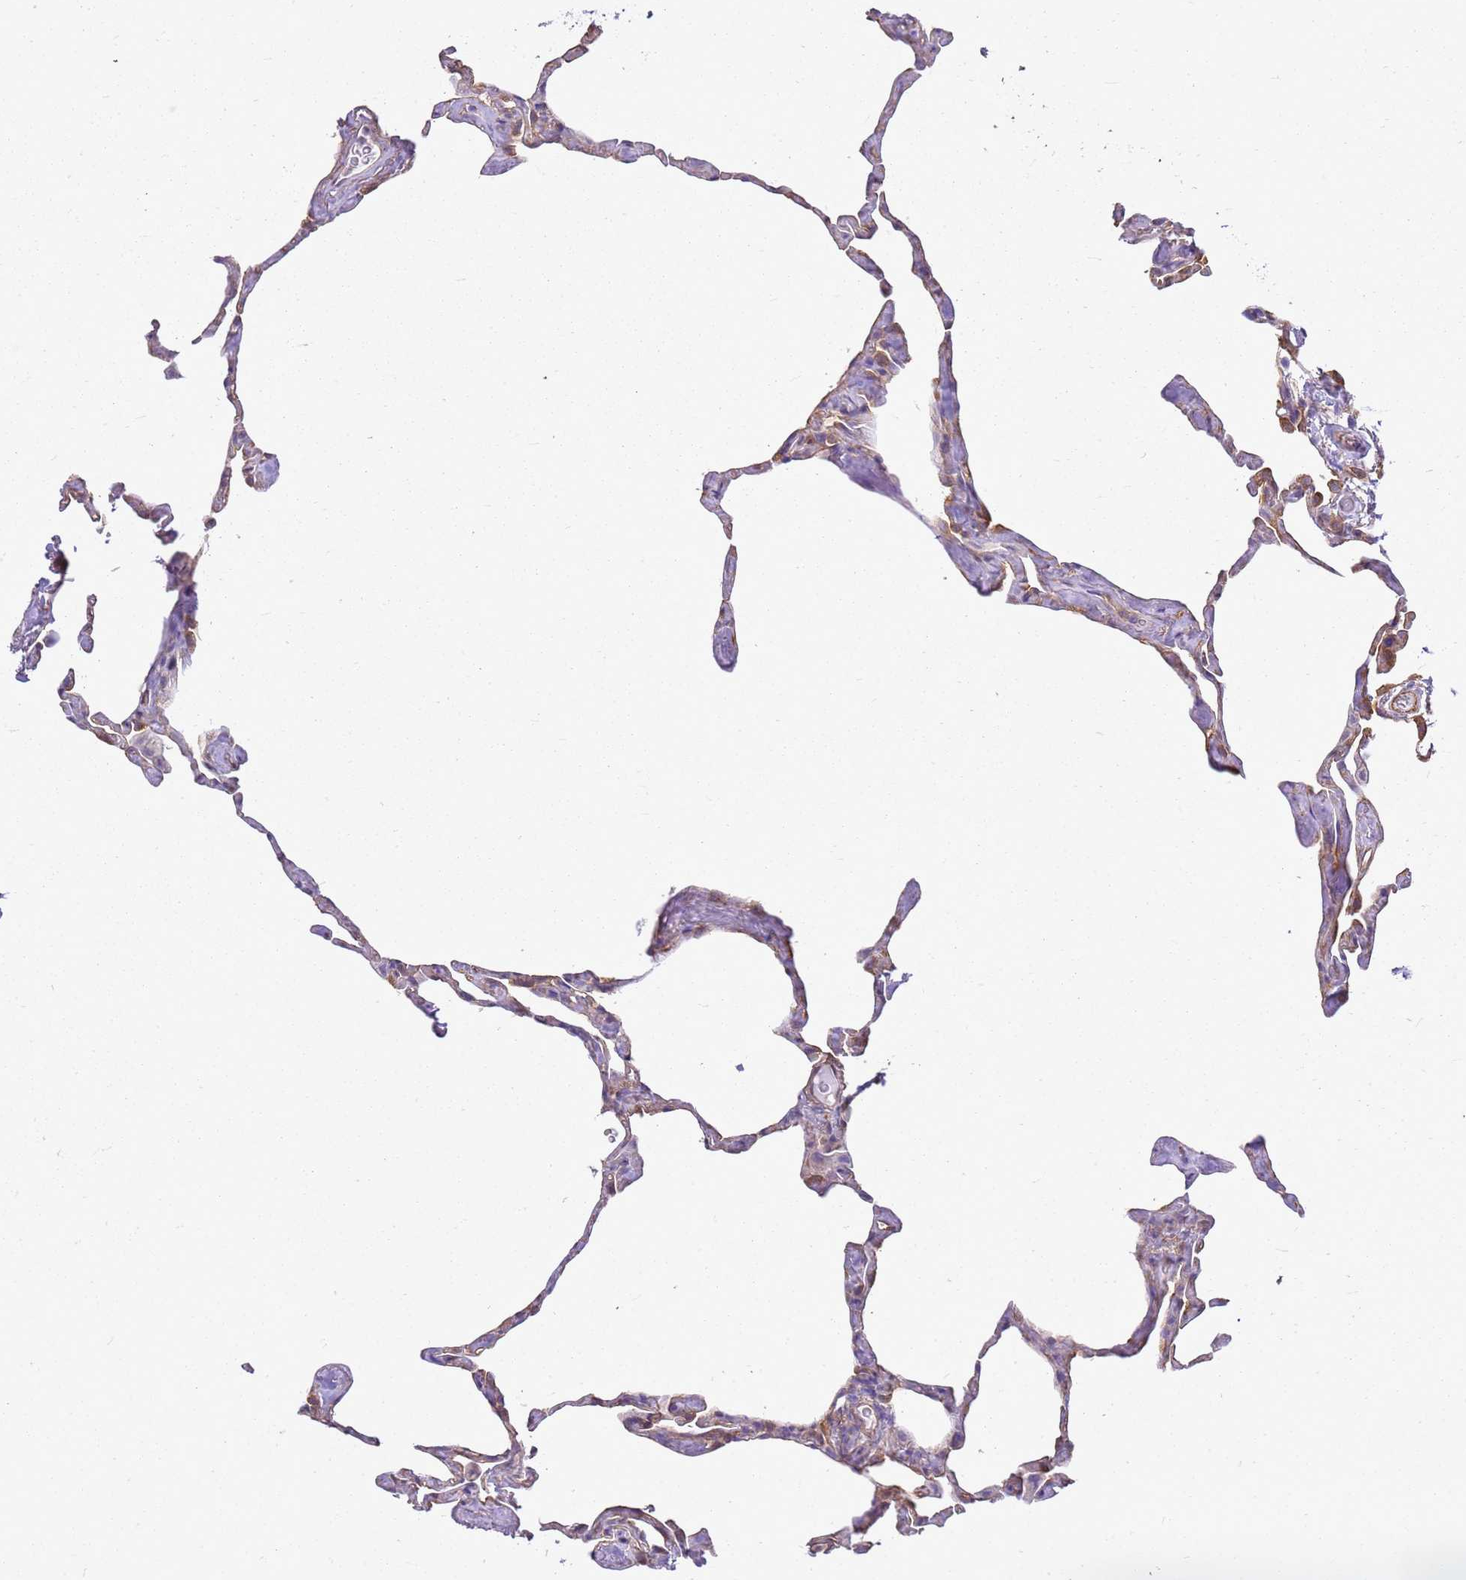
{"staining": {"intensity": "weak", "quantity": "25%-75%", "location": "cytoplasmic/membranous"}, "tissue": "lung", "cell_type": "Alveolar cells", "image_type": "normal", "snomed": [{"axis": "morphology", "description": "Normal tissue, NOS"}, {"axis": "topography", "description": "Lung"}], "caption": "Immunohistochemical staining of benign human lung demonstrates weak cytoplasmic/membranous protein positivity in approximately 25%-75% of alveolar cells. (DAB (3,3'-diaminobenzidine) IHC, brown staining for protein, blue staining for nuclei).", "gene": "YWHAE", "patient": {"sex": "male", "age": 65}}